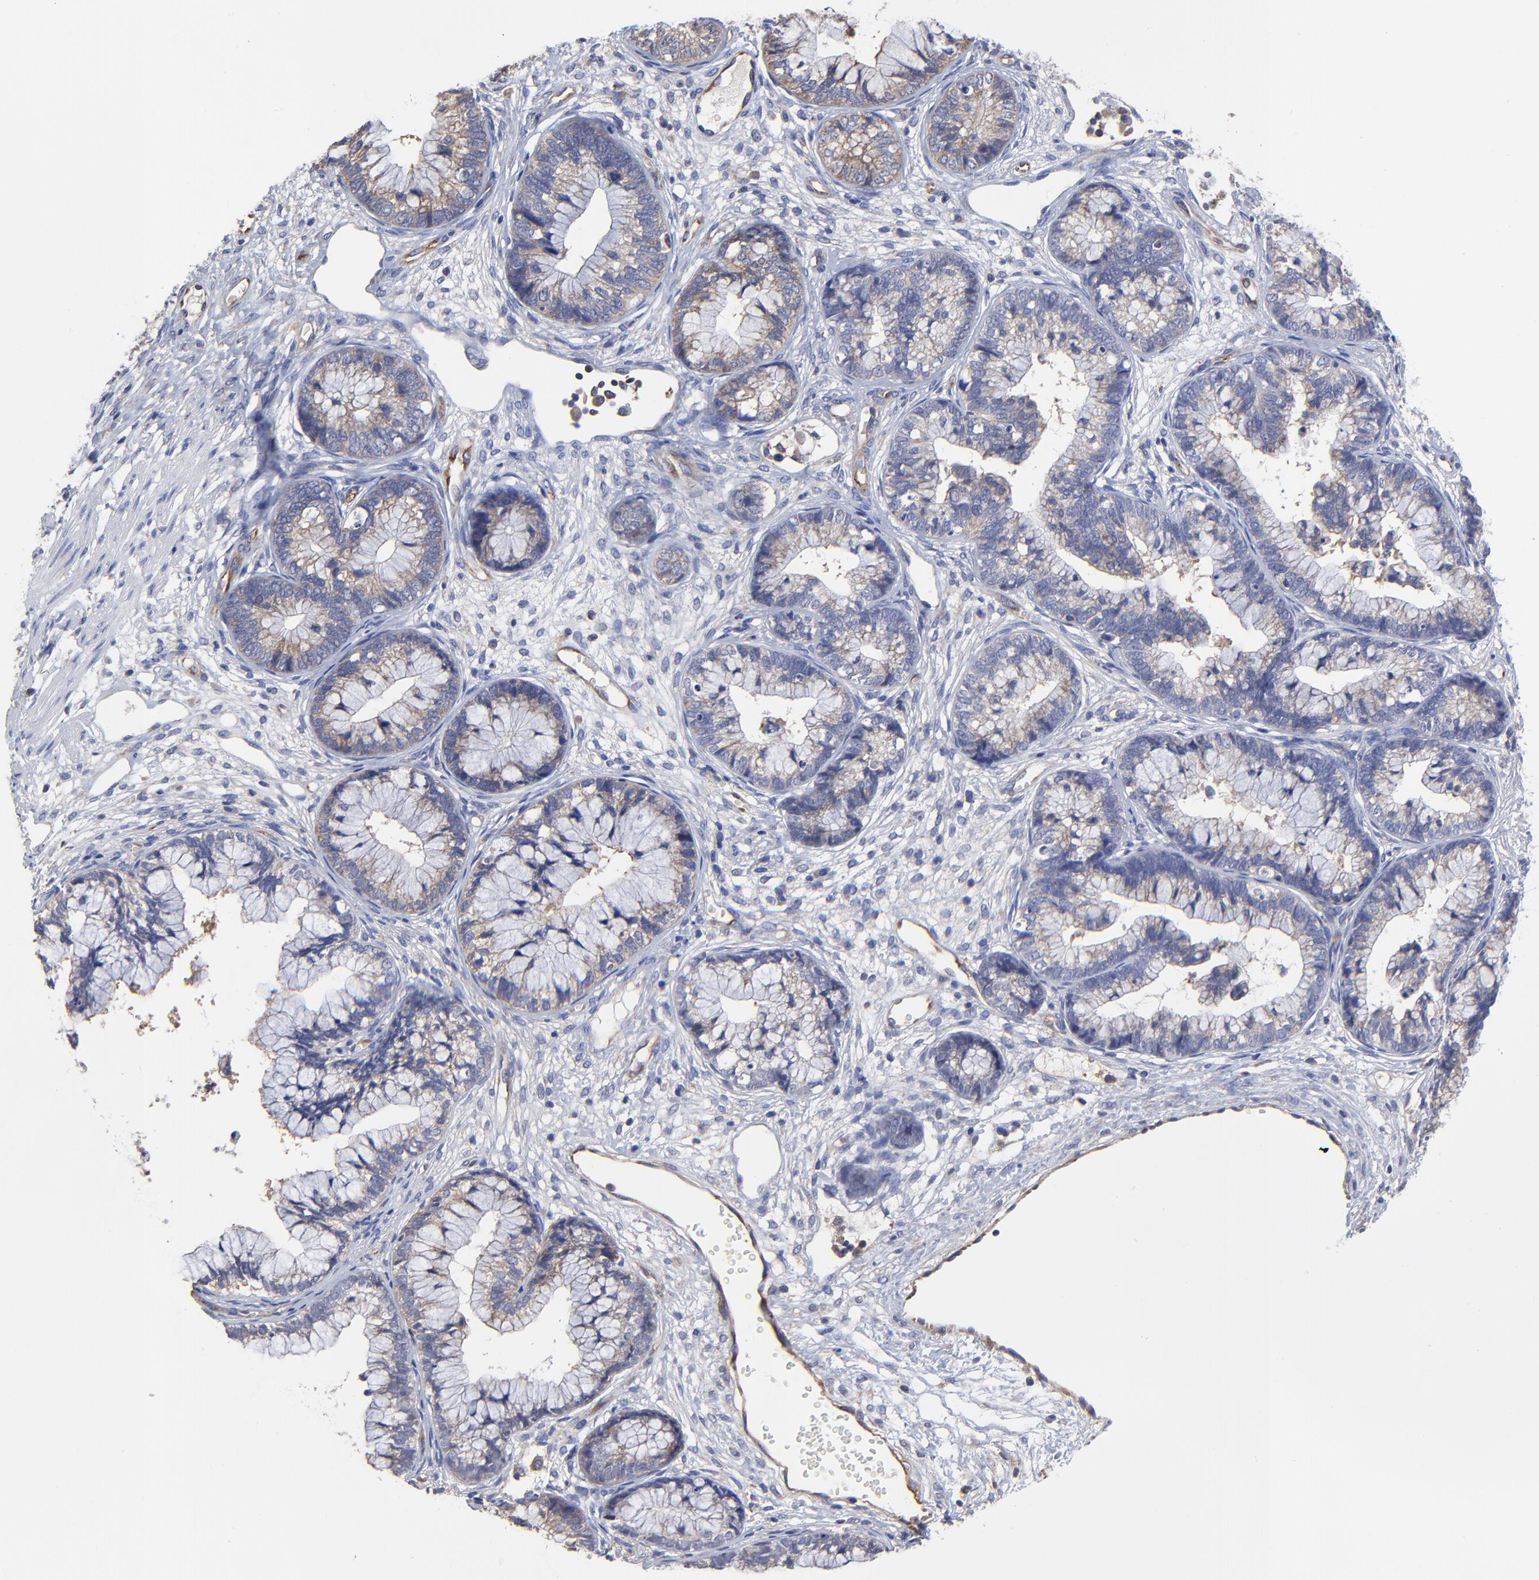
{"staining": {"intensity": "weak", "quantity": "<25%", "location": "cytoplasmic/membranous"}, "tissue": "cervical cancer", "cell_type": "Tumor cells", "image_type": "cancer", "snomed": [{"axis": "morphology", "description": "Adenocarcinoma, NOS"}, {"axis": "topography", "description": "Cervix"}], "caption": "High power microscopy histopathology image of an immunohistochemistry micrograph of cervical adenocarcinoma, revealing no significant expression in tumor cells.", "gene": "SULF2", "patient": {"sex": "female", "age": 44}}